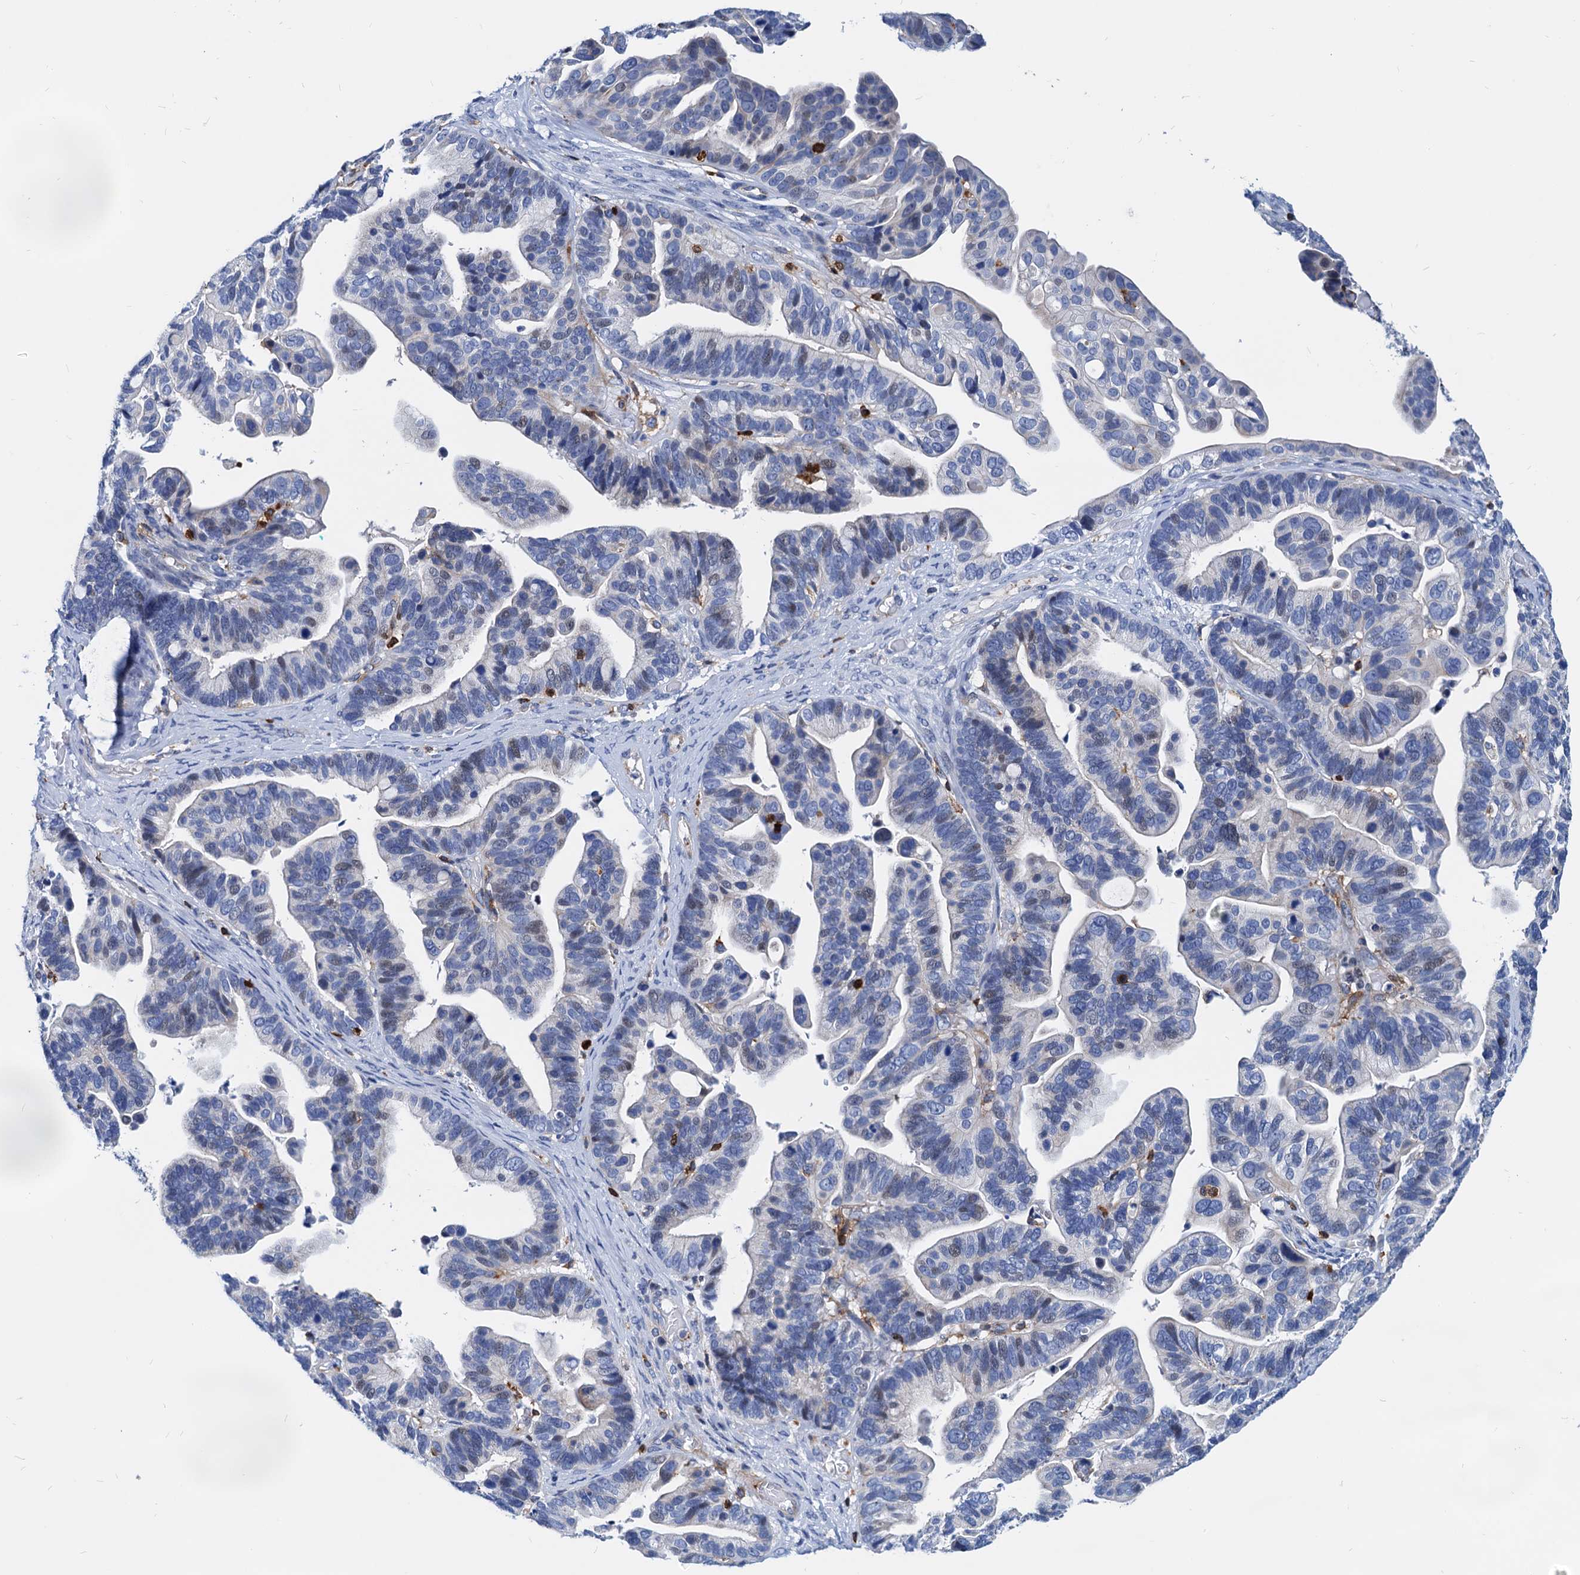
{"staining": {"intensity": "negative", "quantity": "none", "location": "none"}, "tissue": "ovarian cancer", "cell_type": "Tumor cells", "image_type": "cancer", "snomed": [{"axis": "morphology", "description": "Cystadenocarcinoma, serous, NOS"}, {"axis": "topography", "description": "Ovary"}], "caption": "Human ovarian cancer stained for a protein using immunohistochemistry demonstrates no positivity in tumor cells.", "gene": "LCP2", "patient": {"sex": "female", "age": 56}}